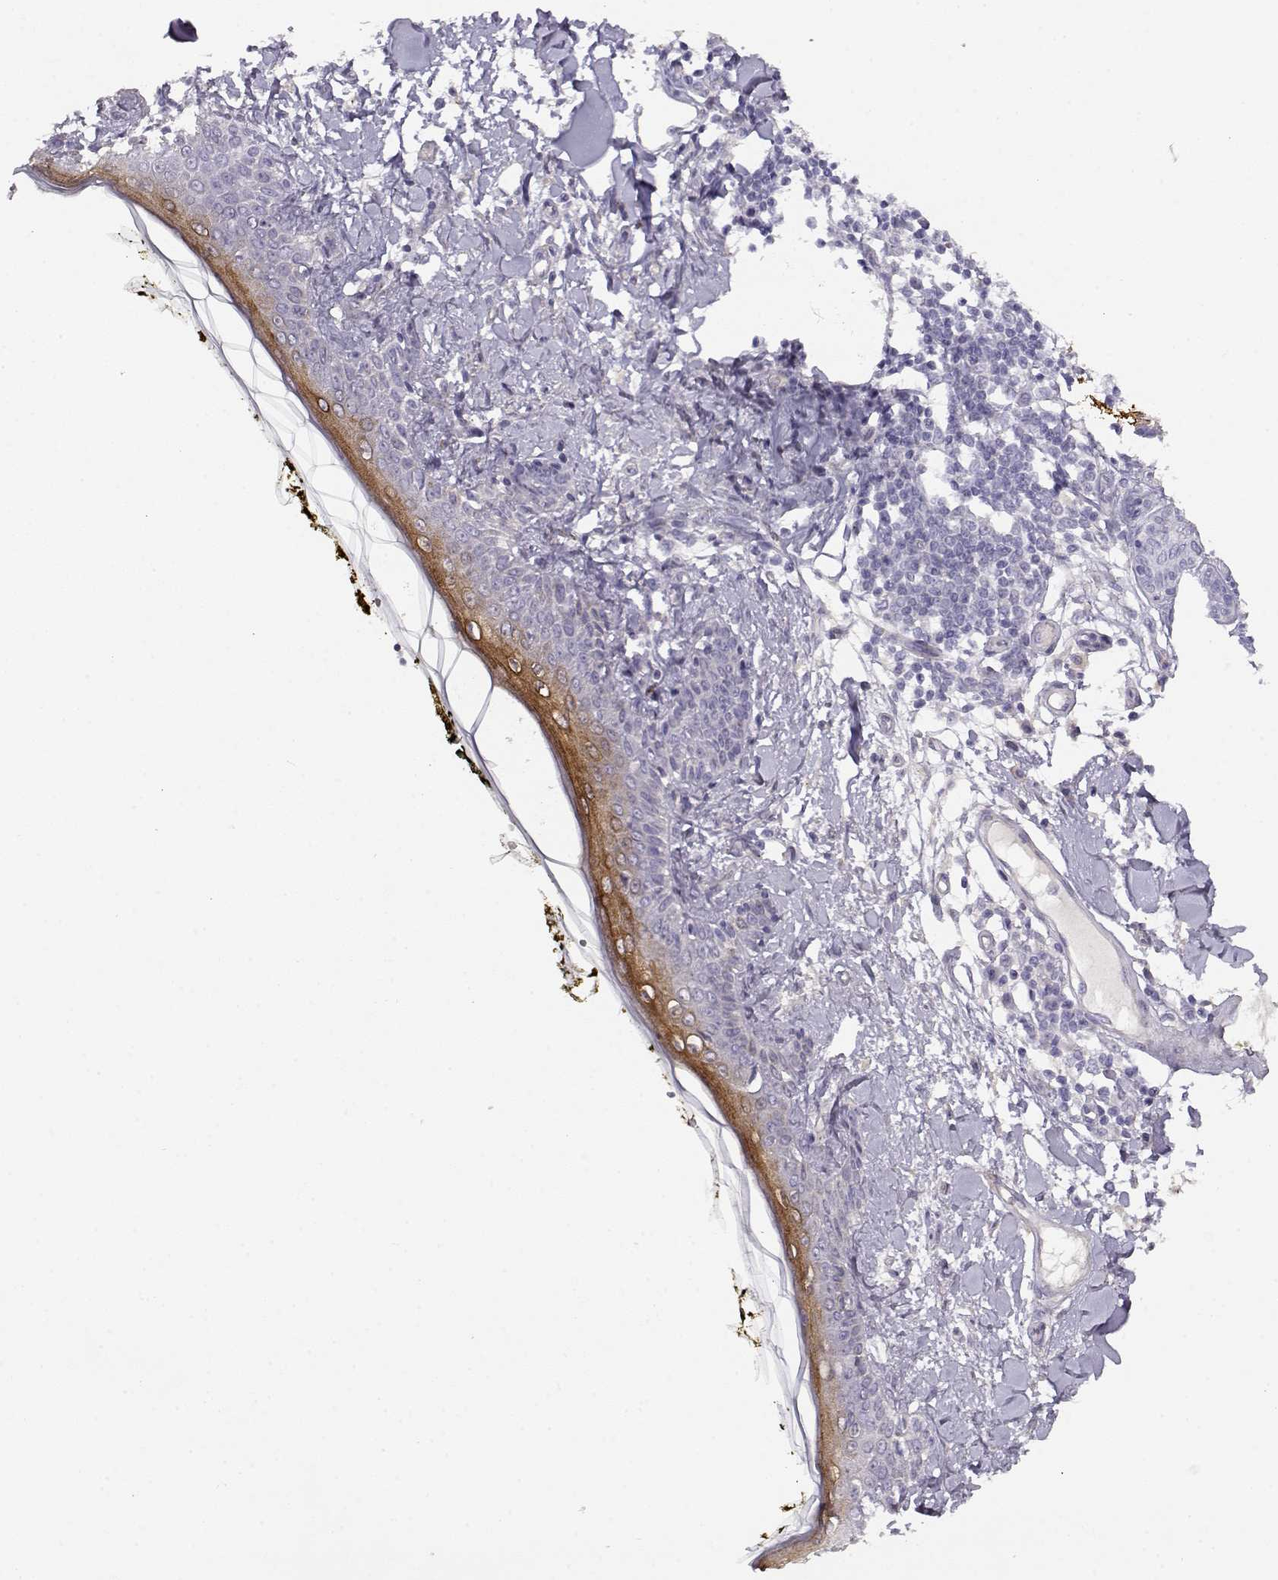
{"staining": {"intensity": "negative", "quantity": "none", "location": "none"}, "tissue": "skin", "cell_type": "Fibroblasts", "image_type": "normal", "snomed": [{"axis": "morphology", "description": "Normal tissue, NOS"}, {"axis": "topography", "description": "Skin"}], "caption": "Immunohistochemical staining of benign human skin shows no significant positivity in fibroblasts. Nuclei are stained in blue.", "gene": "ENDOU", "patient": {"sex": "male", "age": 76}}